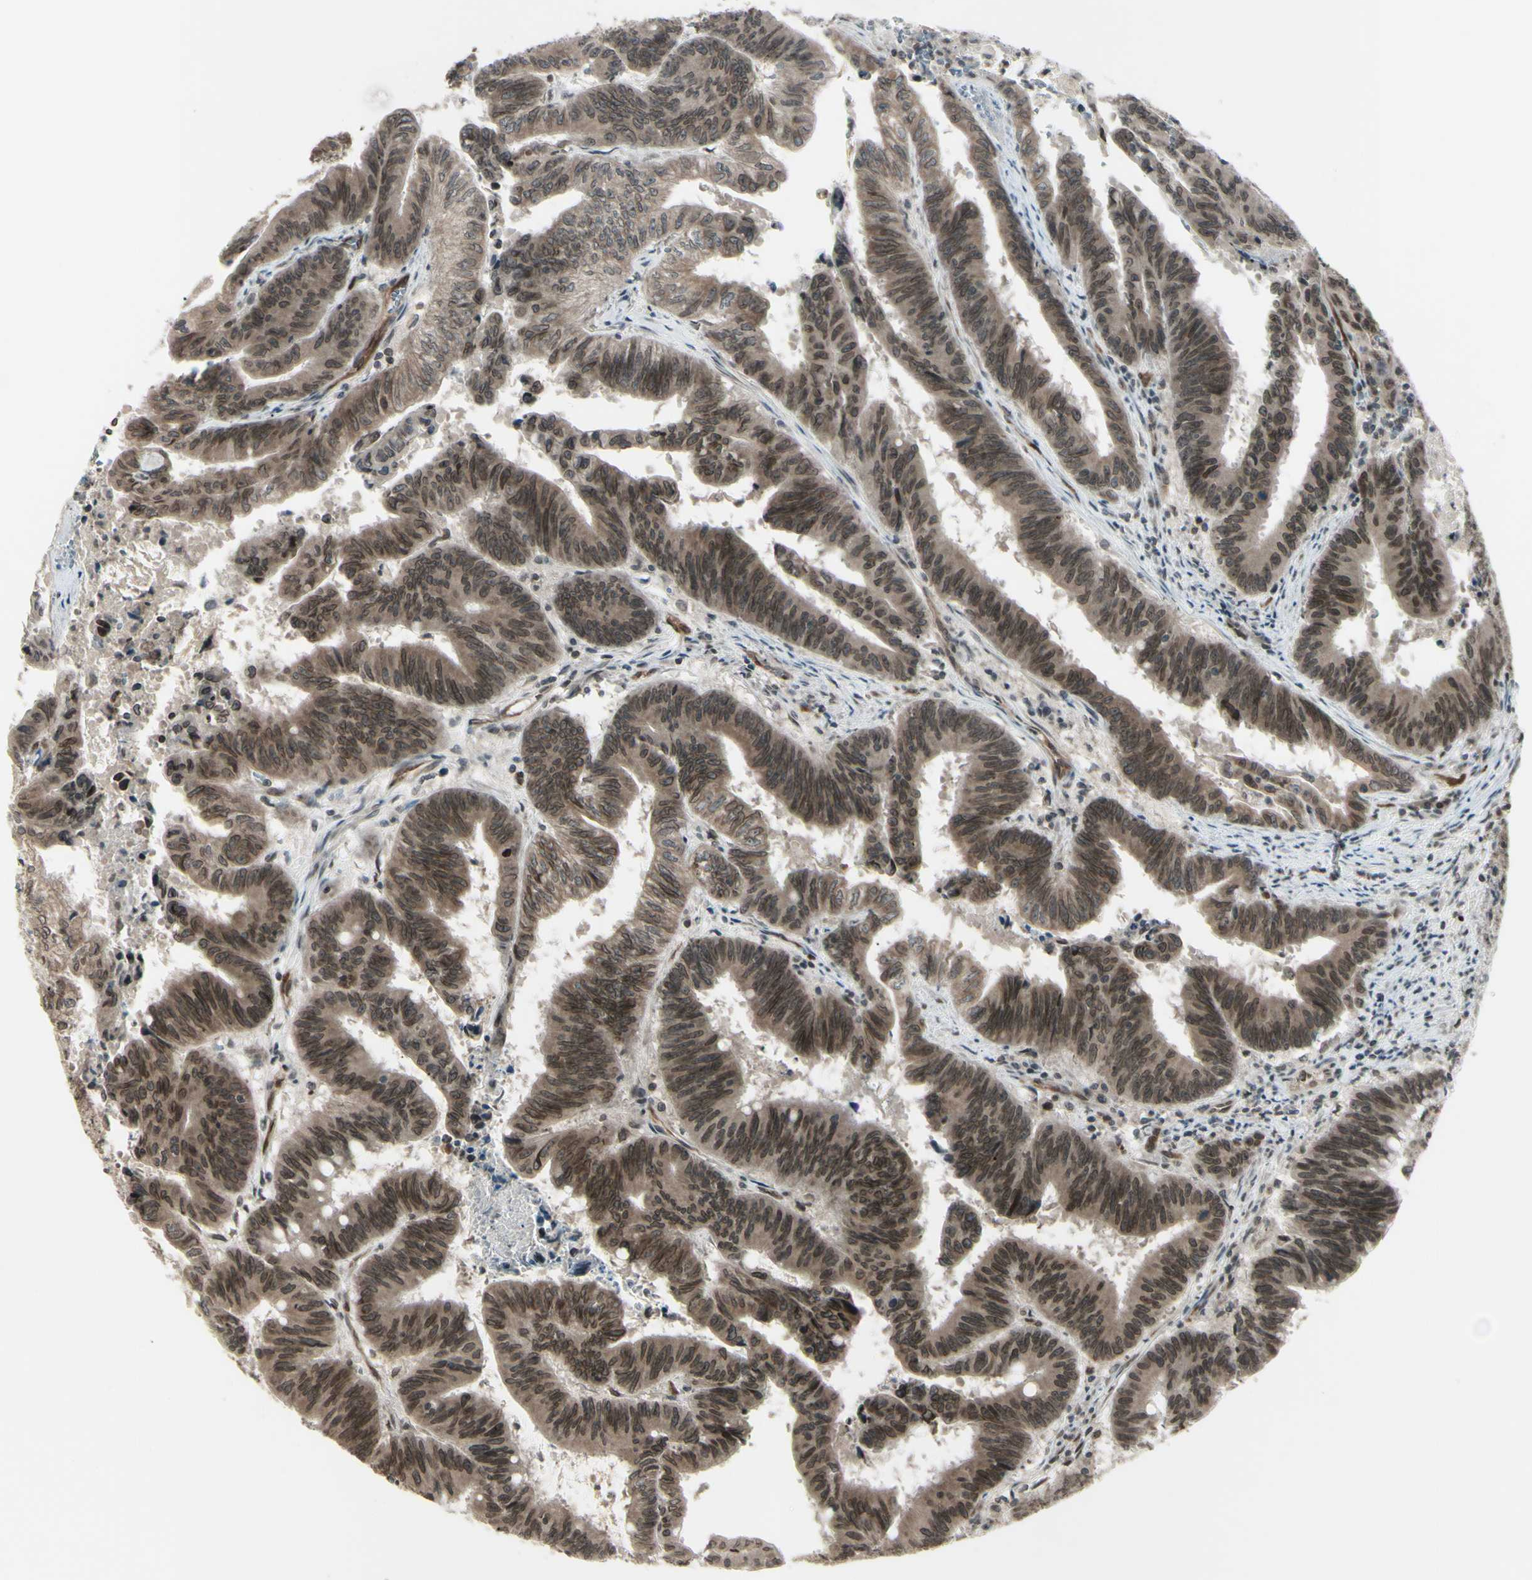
{"staining": {"intensity": "moderate", "quantity": ">75%", "location": "cytoplasmic/membranous,nuclear"}, "tissue": "colorectal cancer", "cell_type": "Tumor cells", "image_type": "cancer", "snomed": [{"axis": "morphology", "description": "Adenocarcinoma, NOS"}, {"axis": "topography", "description": "Colon"}], "caption": "Colorectal cancer (adenocarcinoma) stained with a protein marker exhibits moderate staining in tumor cells.", "gene": "MLF2", "patient": {"sex": "male", "age": 45}}